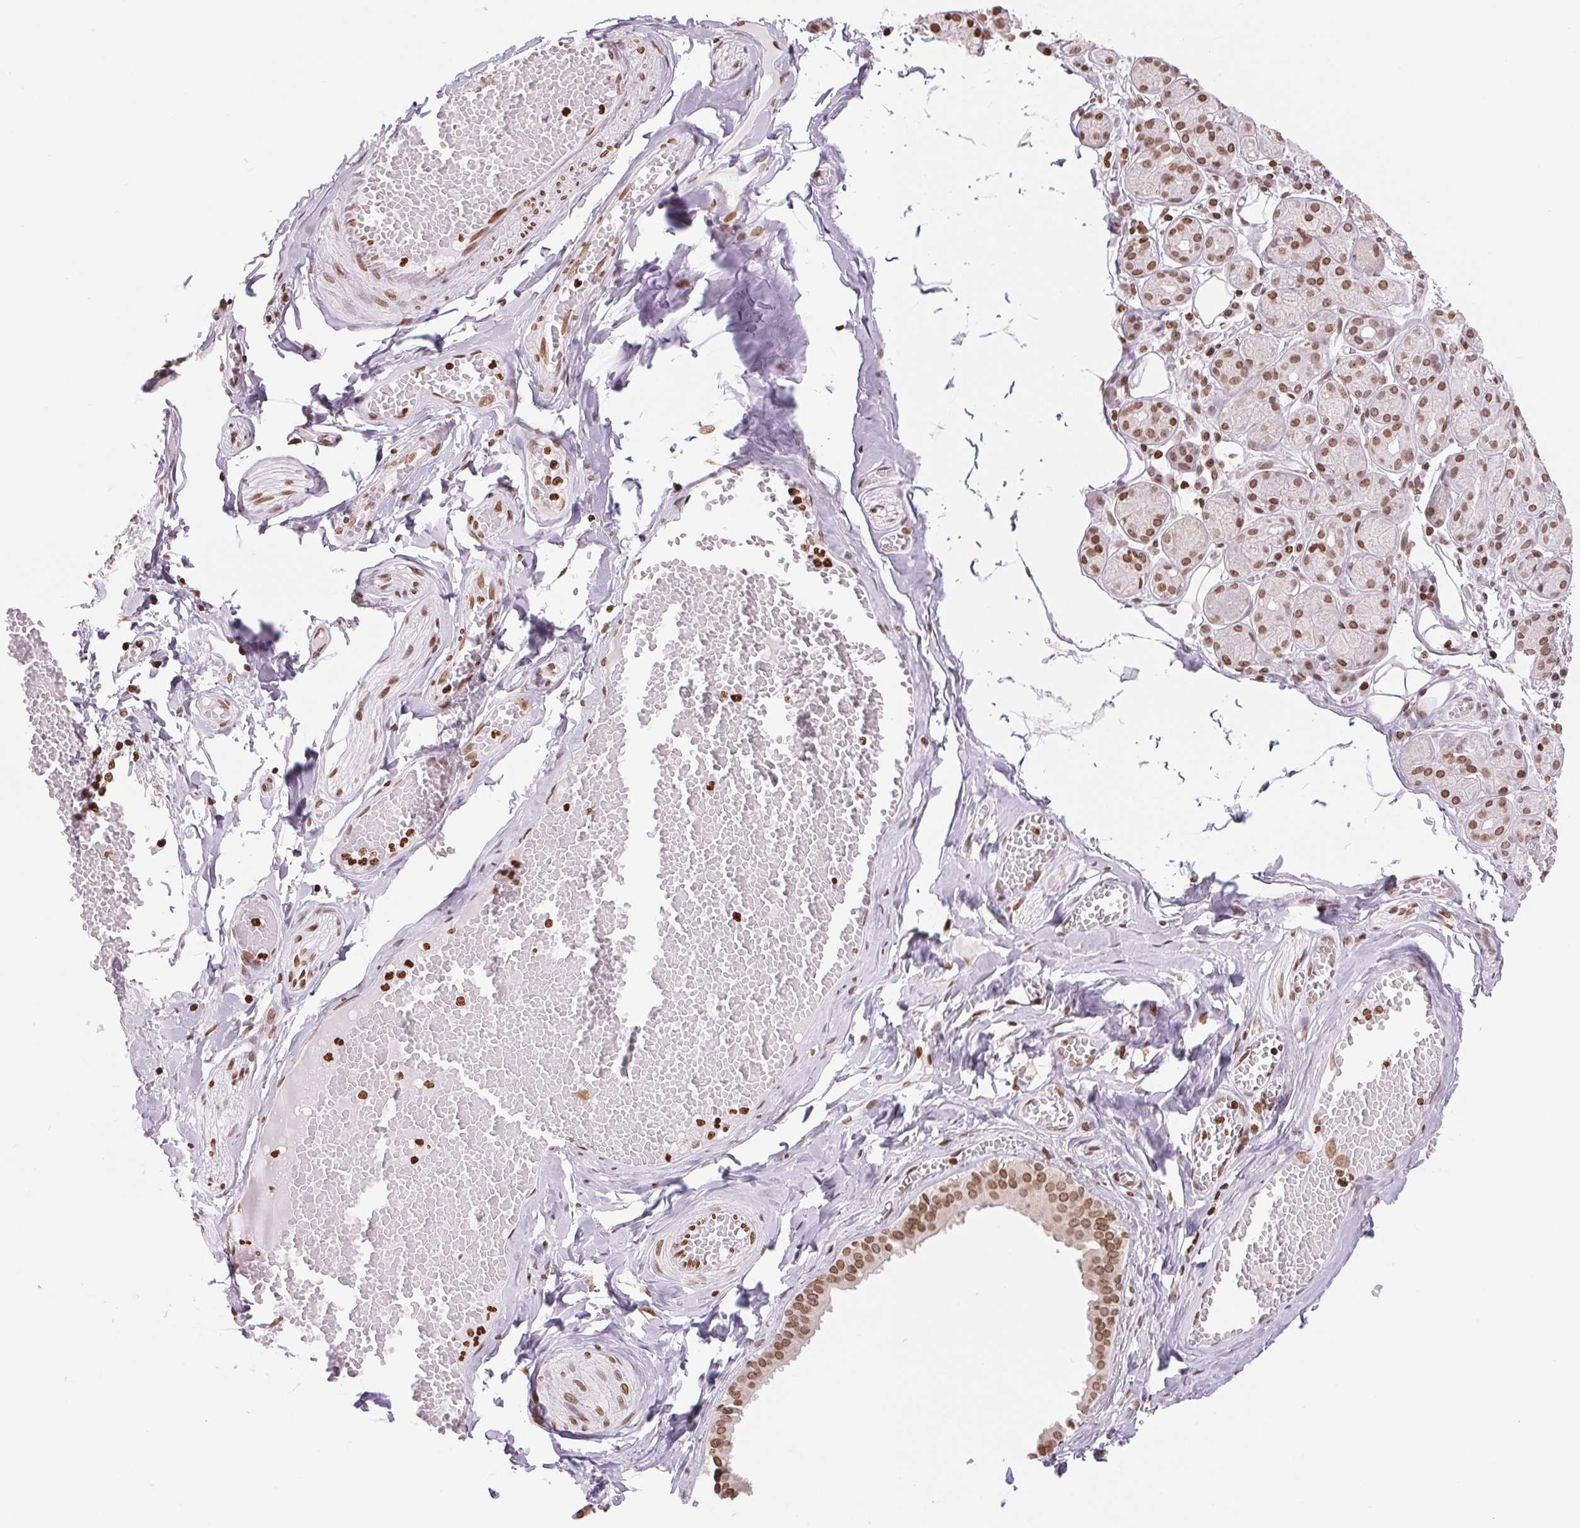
{"staining": {"intensity": "strong", "quantity": "25%-75%", "location": "nuclear"}, "tissue": "salivary gland", "cell_type": "Glandular cells", "image_type": "normal", "snomed": [{"axis": "morphology", "description": "Normal tissue, NOS"}, {"axis": "topography", "description": "Salivary gland"}, {"axis": "topography", "description": "Peripheral nerve tissue"}], "caption": "DAB immunohistochemical staining of unremarkable human salivary gland displays strong nuclear protein positivity in about 25%-75% of glandular cells. Using DAB (3,3'-diaminobenzidine) (brown) and hematoxylin (blue) stains, captured at high magnification using brightfield microscopy.", "gene": "SMIM12", "patient": {"sex": "male", "age": 71}}